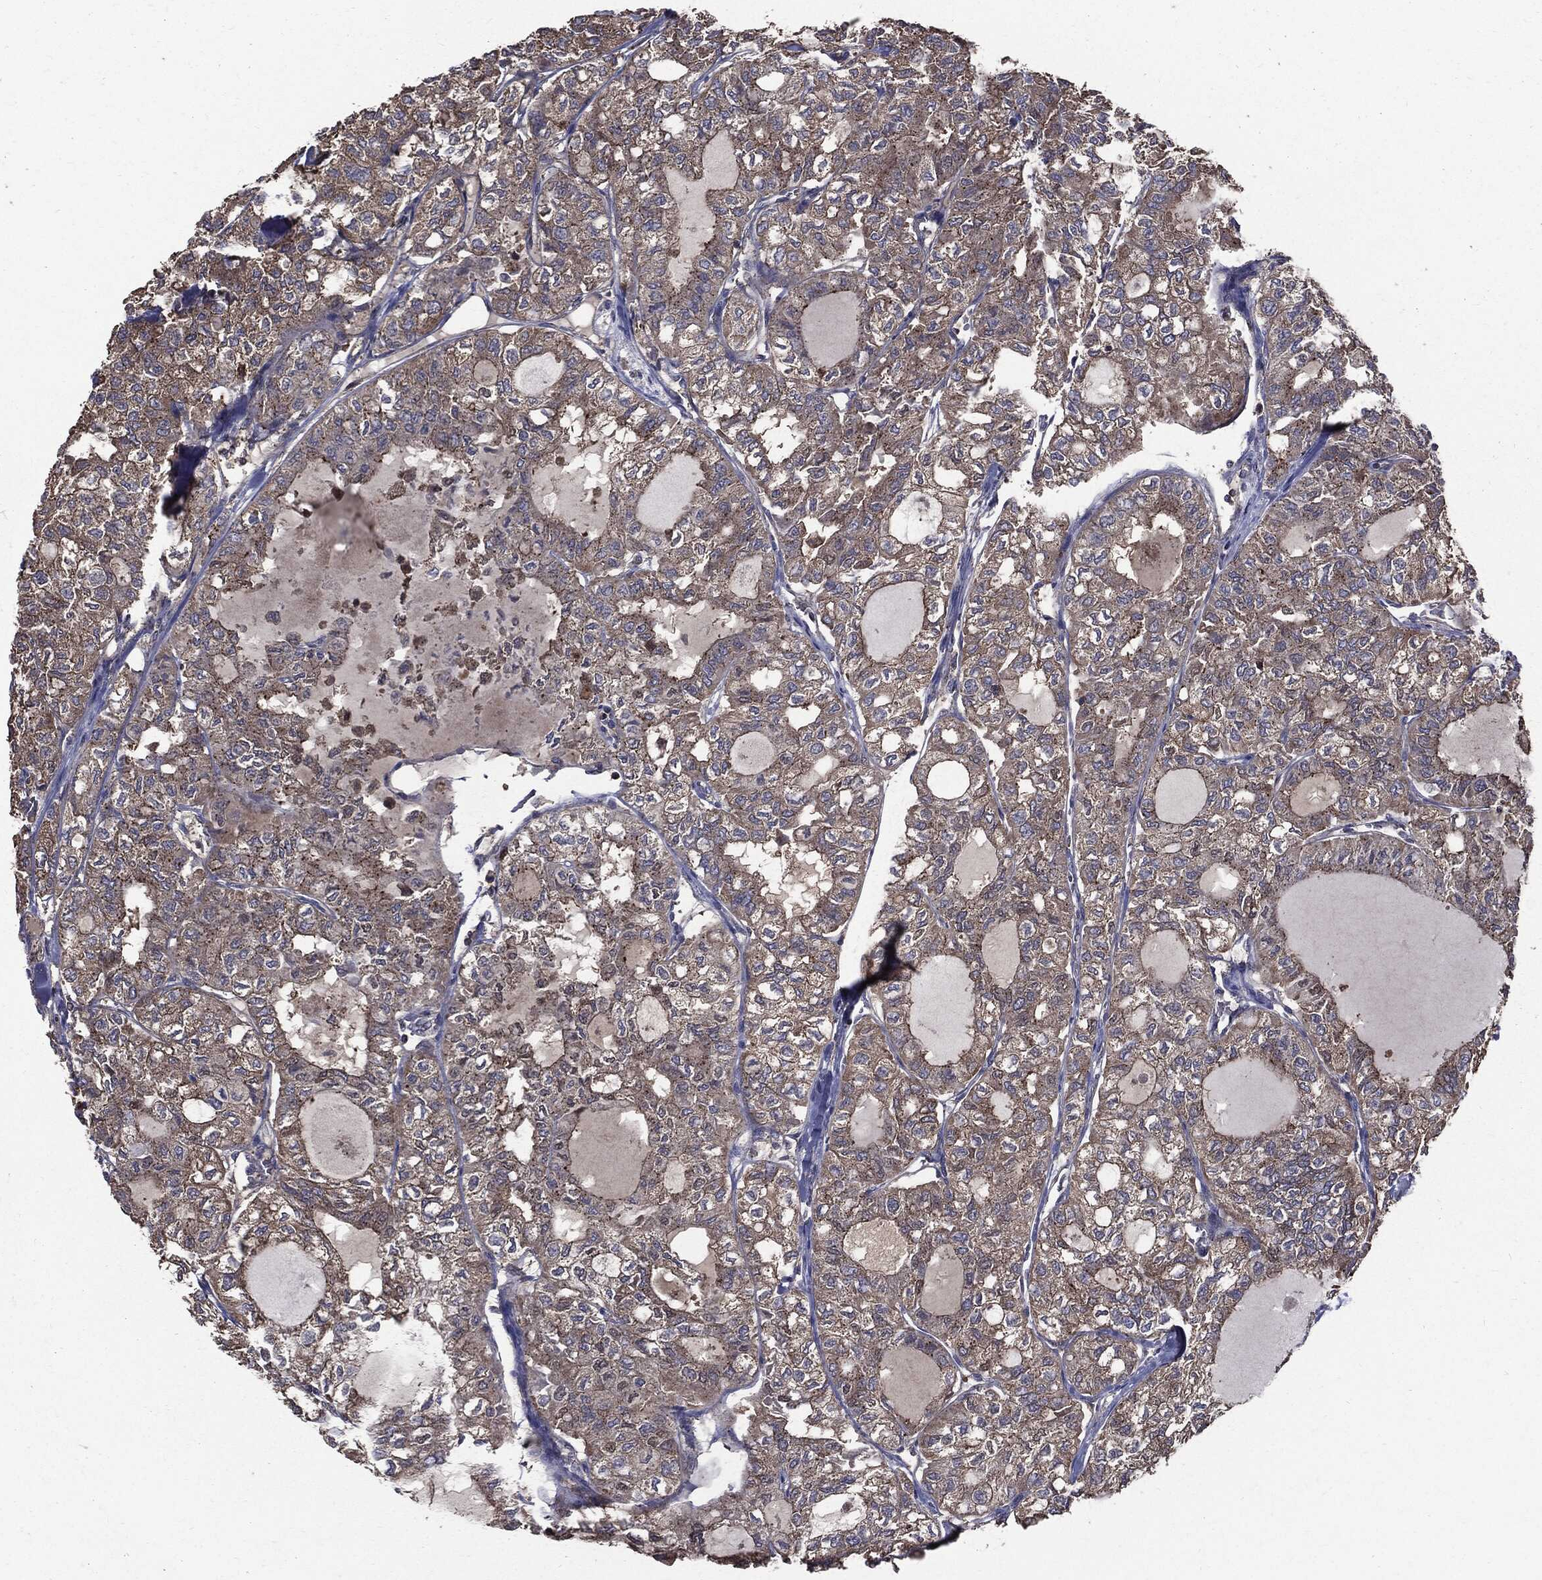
{"staining": {"intensity": "moderate", "quantity": "25%-75%", "location": "cytoplasmic/membranous"}, "tissue": "thyroid cancer", "cell_type": "Tumor cells", "image_type": "cancer", "snomed": [{"axis": "morphology", "description": "Follicular adenoma carcinoma, NOS"}, {"axis": "topography", "description": "Thyroid gland"}], "caption": "Thyroid cancer (follicular adenoma carcinoma) stained with DAB immunohistochemistry shows medium levels of moderate cytoplasmic/membranous expression in about 25%-75% of tumor cells. Nuclei are stained in blue.", "gene": "PDCD6IP", "patient": {"sex": "male", "age": 75}}